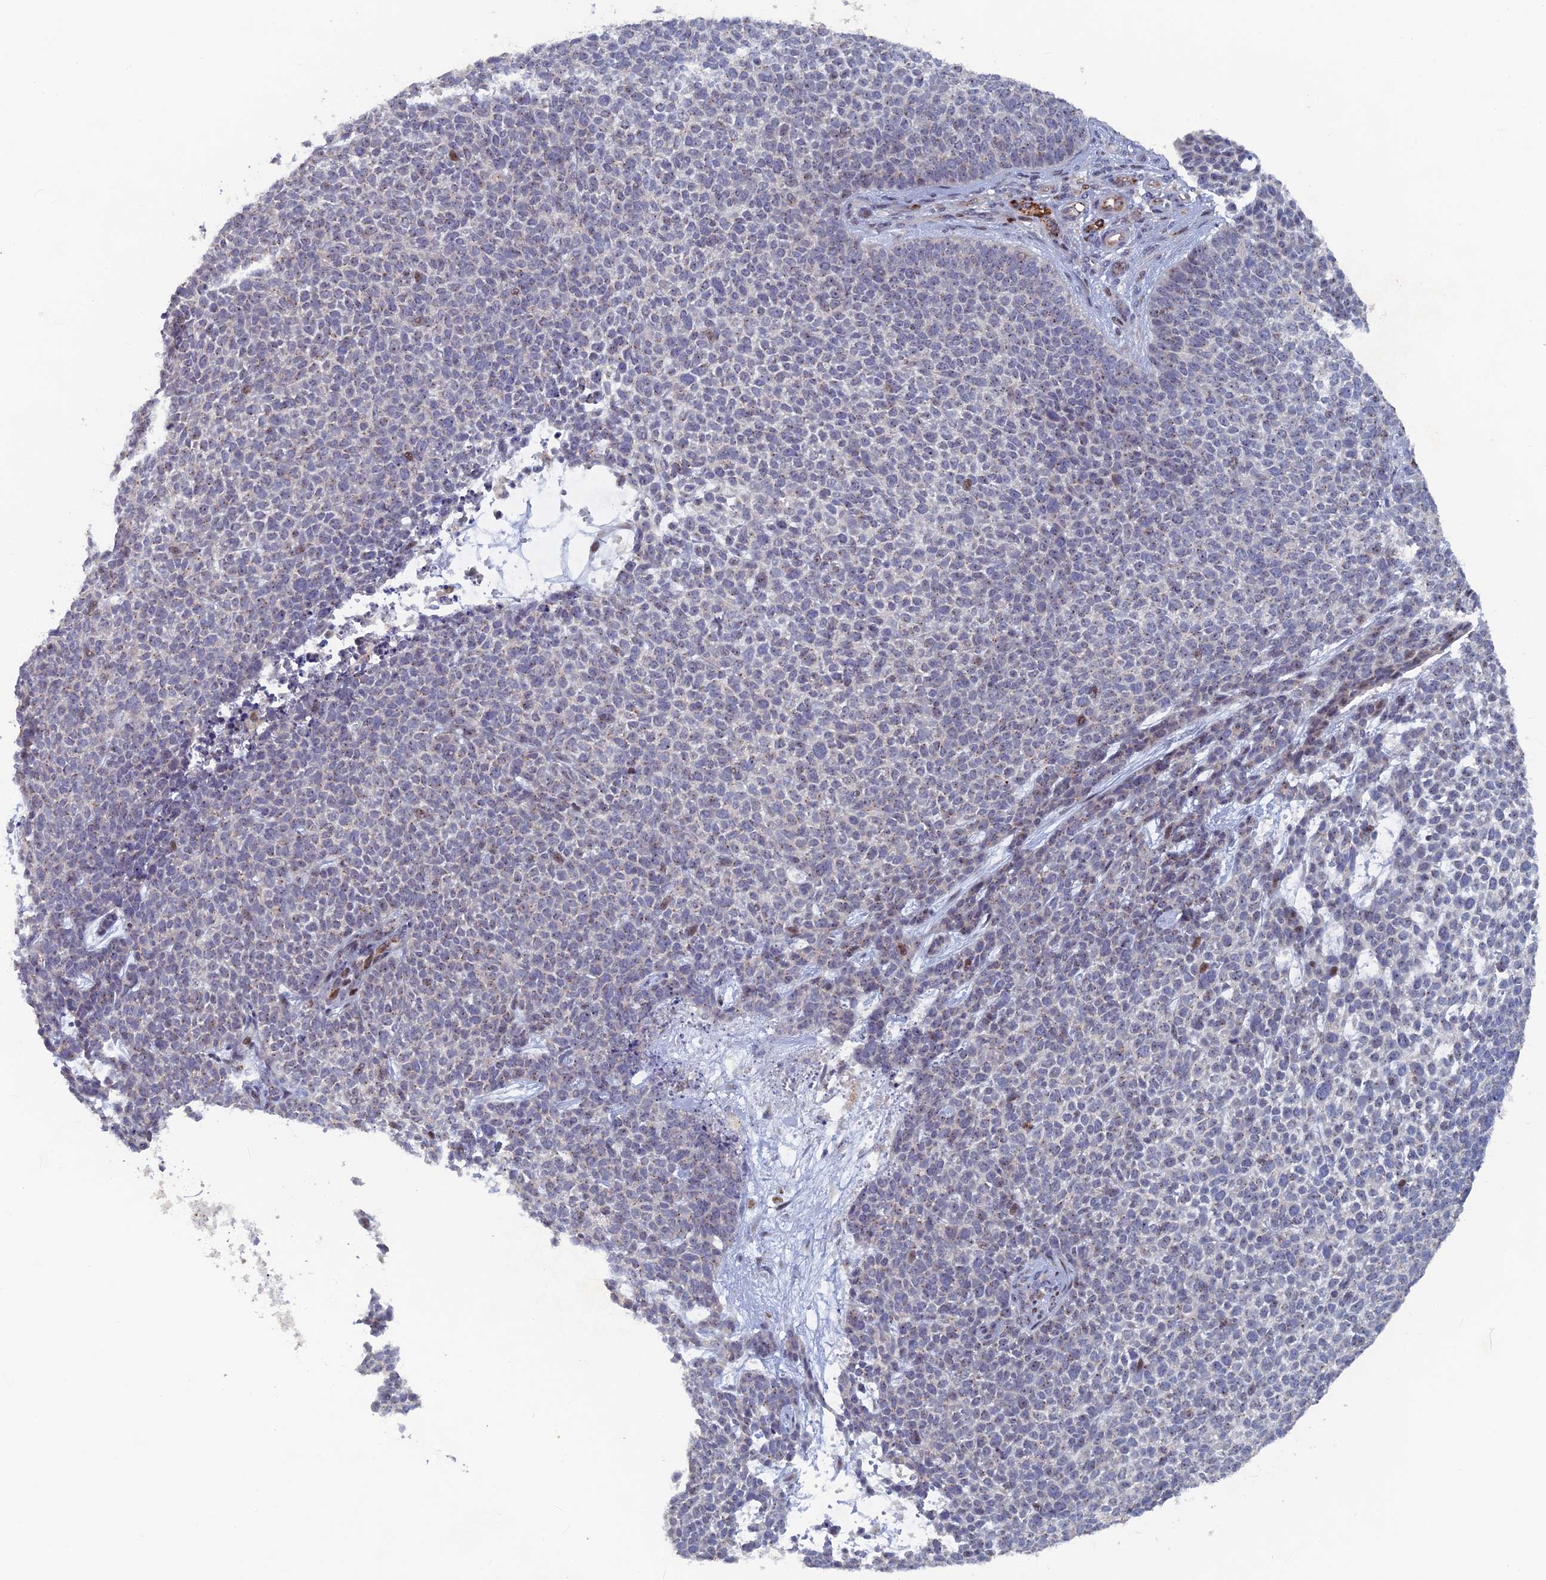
{"staining": {"intensity": "weak", "quantity": "<25%", "location": "cytoplasmic/membranous"}, "tissue": "skin cancer", "cell_type": "Tumor cells", "image_type": "cancer", "snomed": [{"axis": "morphology", "description": "Basal cell carcinoma"}, {"axis": "topography", "description": "Skin"}], "caption": "The photomicrograph exhibits no staining of tumor cells in skin basal cell carcinoma.", "gene": "SH3D21", "patient": {"sex": "female", "age": 84}}